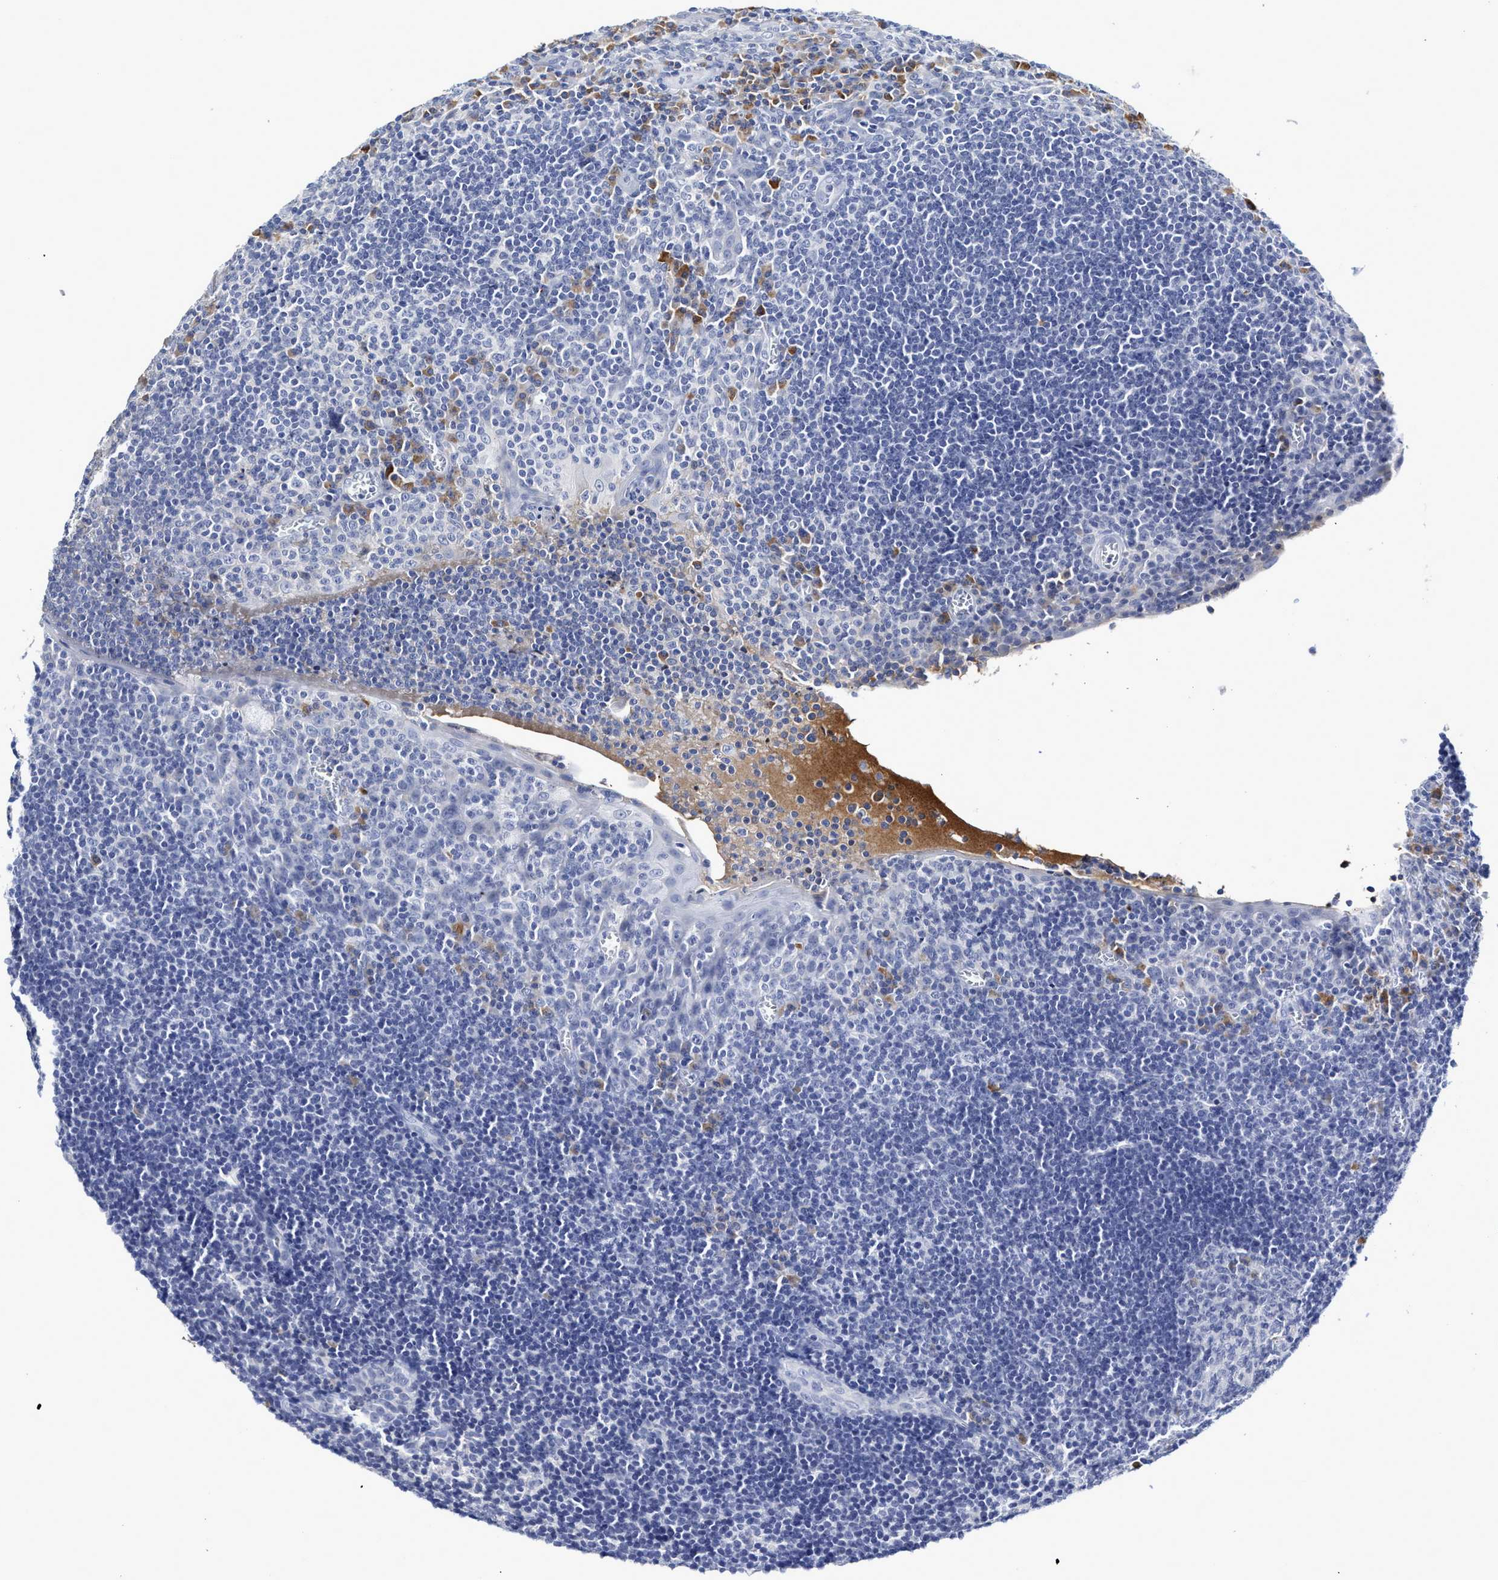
{"staining": {"intensity": "negative", "quantity": "none", "location": "none"}, "tissue": "tonsil", "cell_type": "Germinal center cells", "image_type": "normal", "snomed": [{"axis": "morphology", "description": "Normal tissue, NOS"}, {"axis": "topography", "description": "Tonsil"}], "caption": "This is an IHC micrograph of normal tonsil. There is no staining in germinal center cells.", "gene": "C2", "patient": {"sex": "male", "age": 37}}